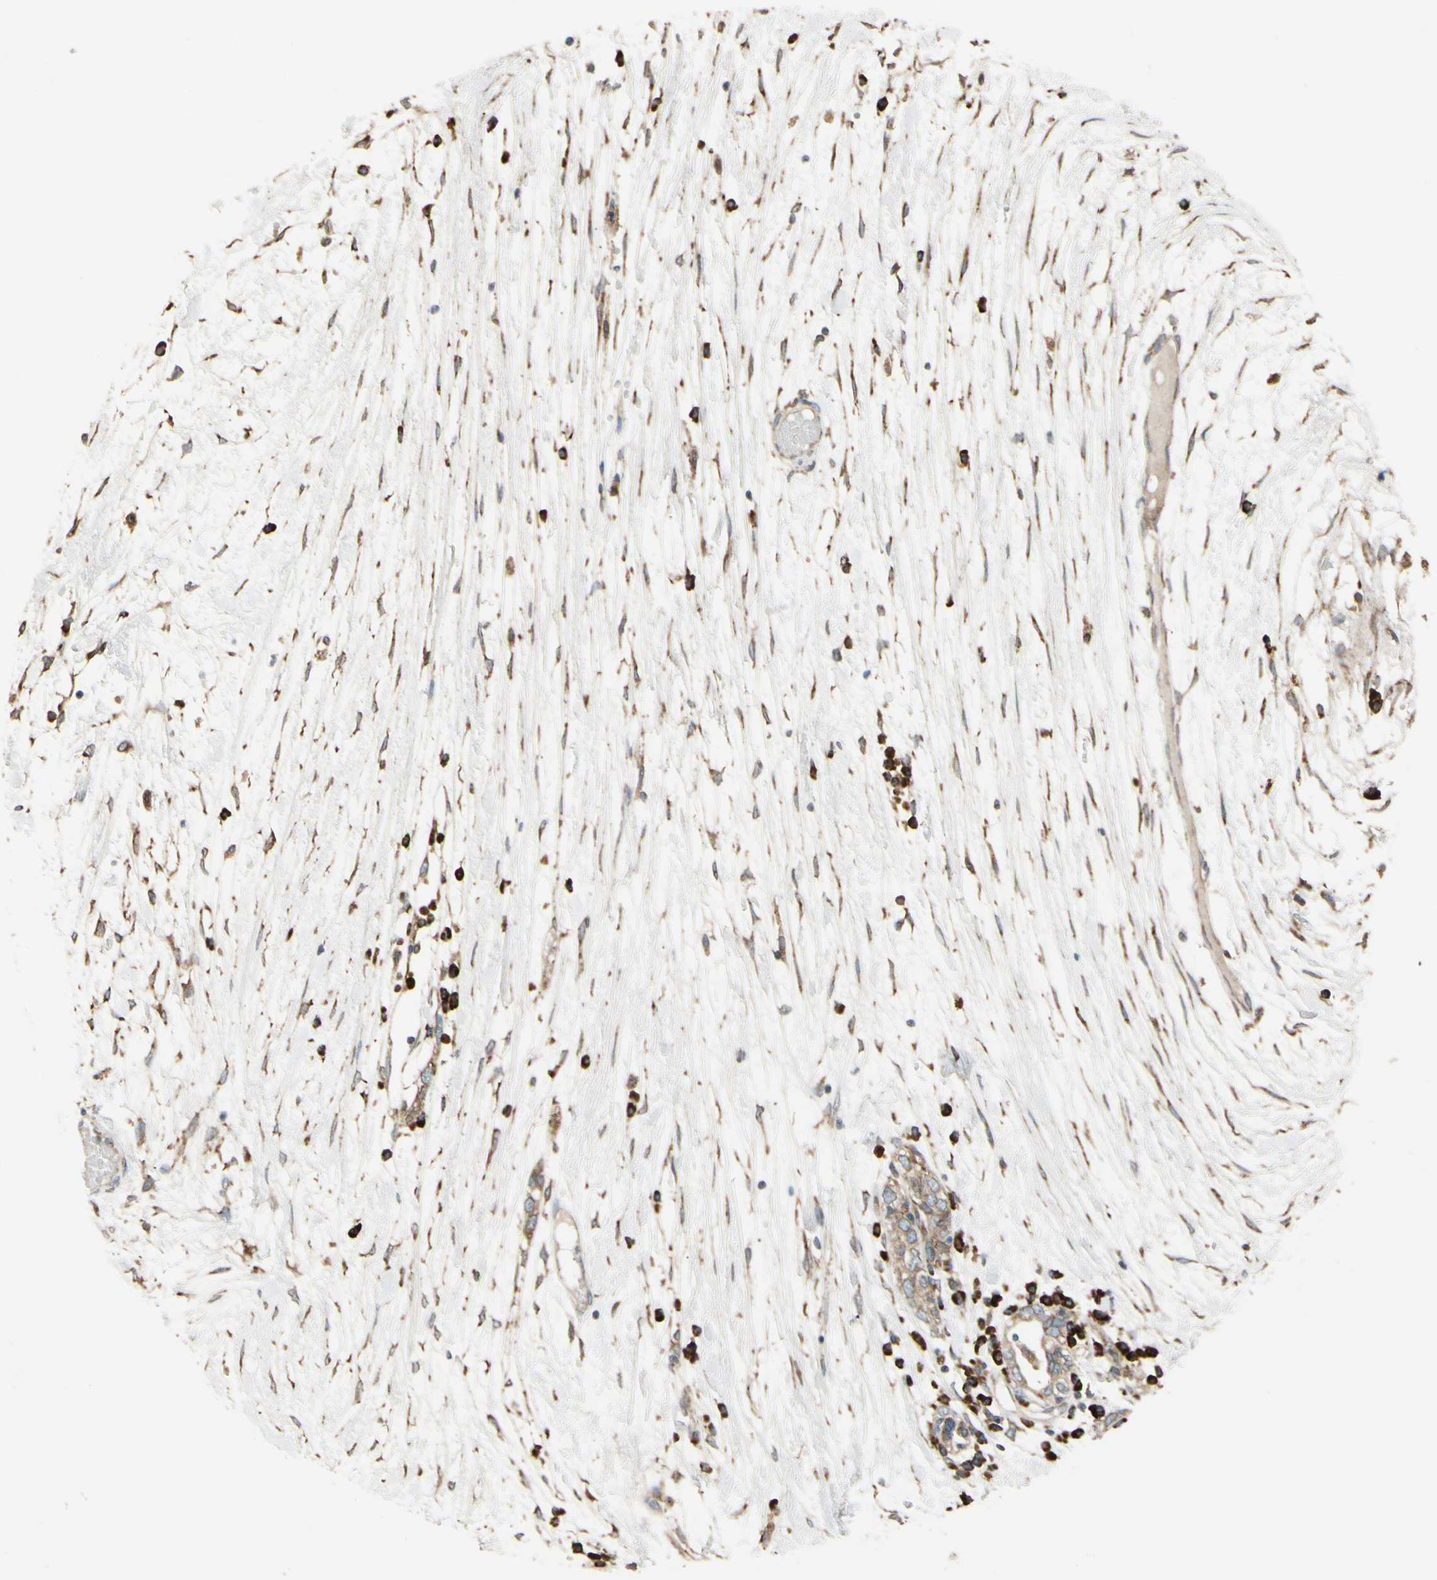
{"staining": {"intensity": "weak", "quantity": ">75%", "location": "cytoplasmic/membranous"}, "tissue": "ovarian cancer", "cell_type": "Tumor cells", "image_type": "cancer", "snomed": [{"axis": "morphology", "description": "Cystadenocarcinoma, serous, NOS"}, {"axis": "topography", "description": "Ovary"}], "caption": "Immunohistochemical staining of ovarian cancer shows weak cytoplasmic/membranous protein expression in about >75% of tumor cells.", "gene": "RPN2", "patient": {"sex": "female", "age": 71}}